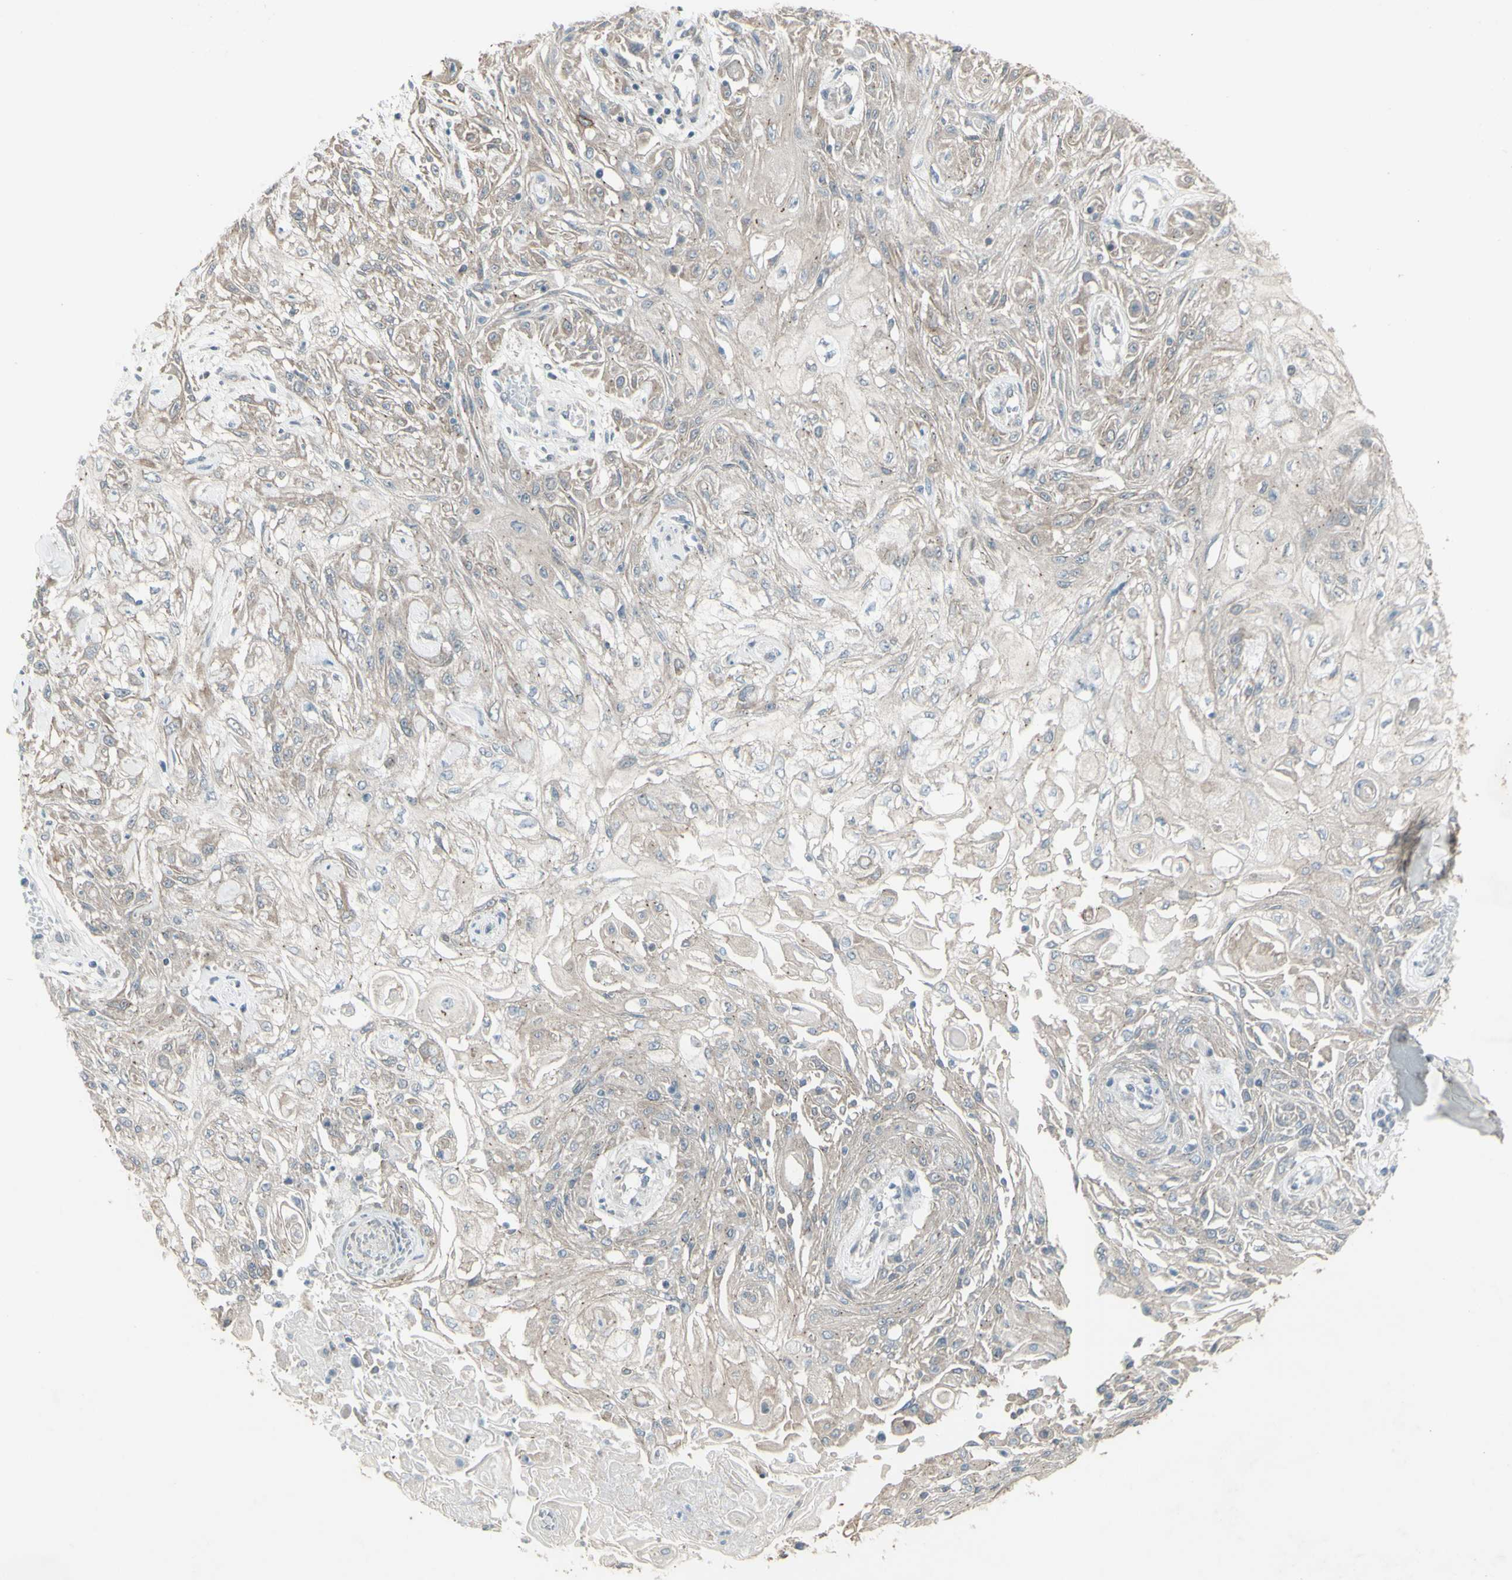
{"staining": {"intensity": "weak", "quantity": ">75%", "location": "cytoplasmic/membranous"}, "tissue": "skin cancer", "cell_type": "Tumor cells", "image_type": "cancer", "snomed": [{"axis": "morphology", "description": "Squamous cell carcinoma, NOS"}, {"axis": "topography", "description": "Skin"}], "caption": "Protein expression analysis of human skin cancer (squamous cell carcinoma) reveals weak cytoplasmic/membranous positivity in approximately >75% of tumor cells.", "gene": "FXYD3", "patient": {"sex": "male", "age": 75}}